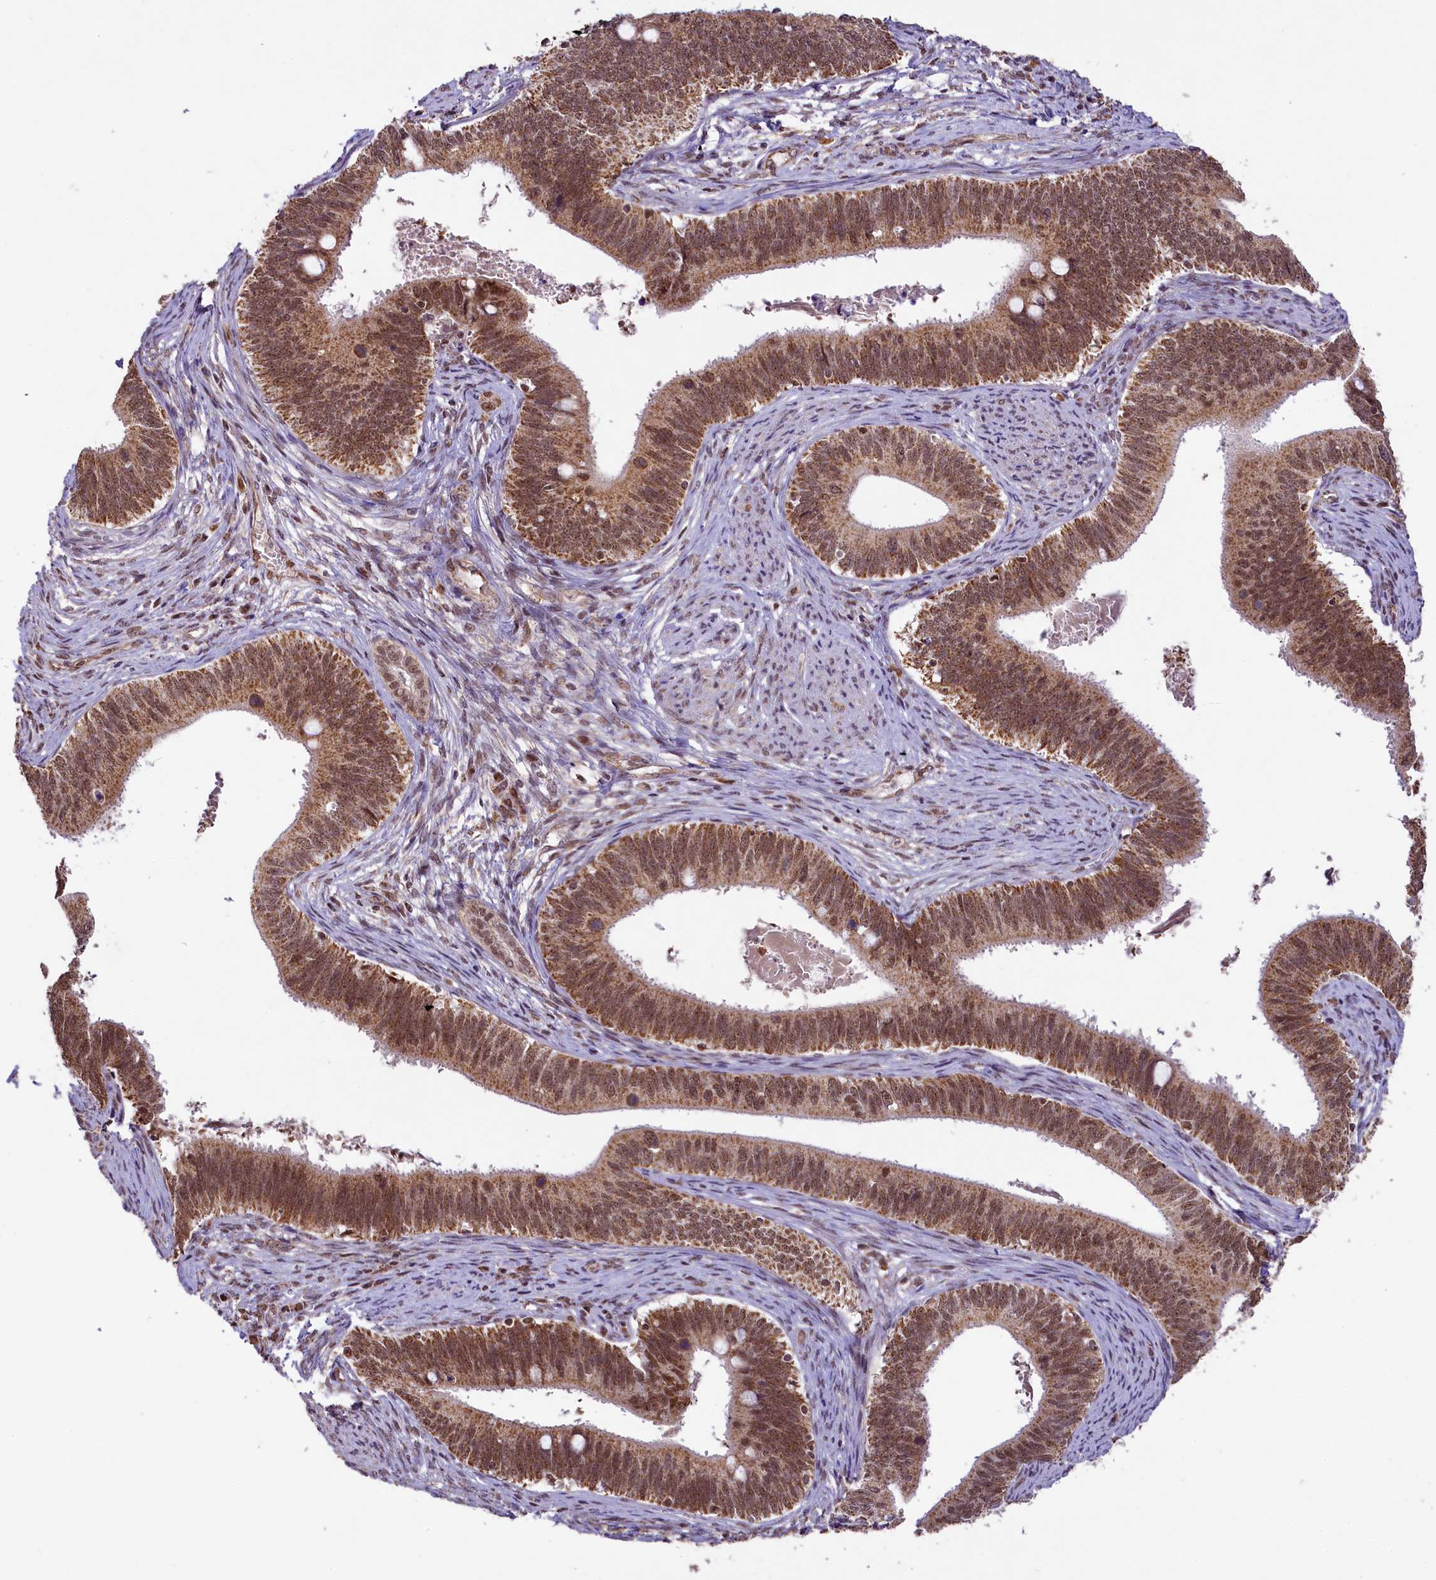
{"staining": {"intensity": "moderate", "quantity": ">75%", "location": "cytoplasmic/membranous,nuclear"}, "tissue": "cervical cancer", "cell_type": "Tumor cells", "image_type": "cancer", "snomed": [{"axis": "morphology", "description": "Adenocarcinoma, NOS"}, {"axis": "topography", "description": "Cervix"}], "caption": "Immunohistochemical staining of adenocarcinoma (cervical) demonstrates medium levels of moderate cytoplasmic/membranous and nuclear protein positivity in approximately >75% of tumor cells.", "gene": "PAF1", "patient": {"sex": "female", "age": 42}}